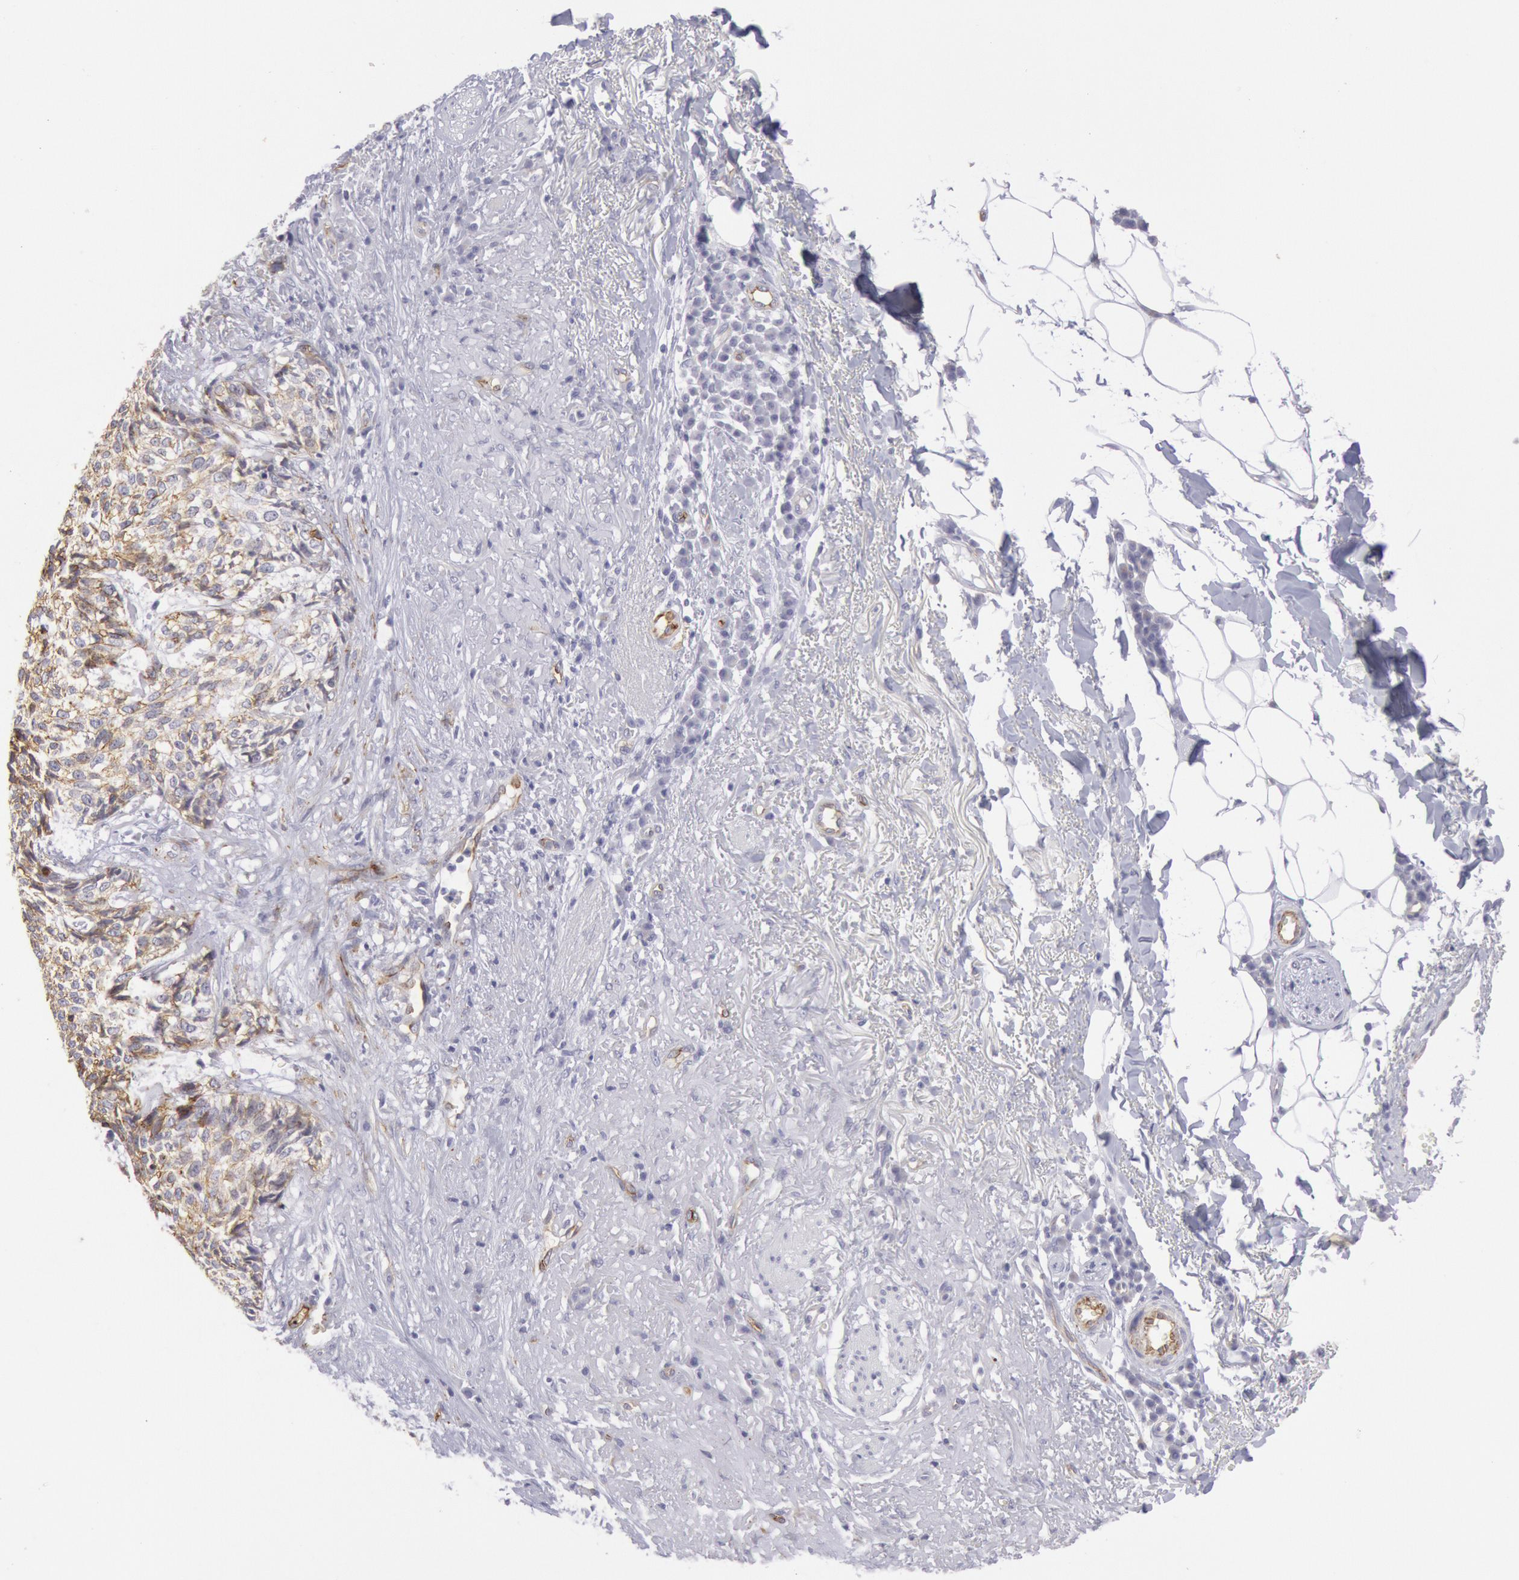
{"staining": {"intensity": "weak", "quantity": "25%-75%", "location": "cytoplasmic/membranous"}, "tissue": "skin cancer", "cell_type": "Tumor cells", "image_type": "cancer", "snomed": [{"axis": "morphology", "description": "Basal cell carcinoma"}, {"axis": "topography", "description": "Skin"}], "caption": "Immunohistochemistry (IHC) histopathology image of neoplastic tissue: skin cancer stained using IHC demonstrates low levels of weak protein expression localized specifically in the cytoplasmic/membranous of tumor cells, appearing as a cytoplasmic/membranous brown color.", "gene": "CDH13", "patient": {"sex": "female", "age": 89}}